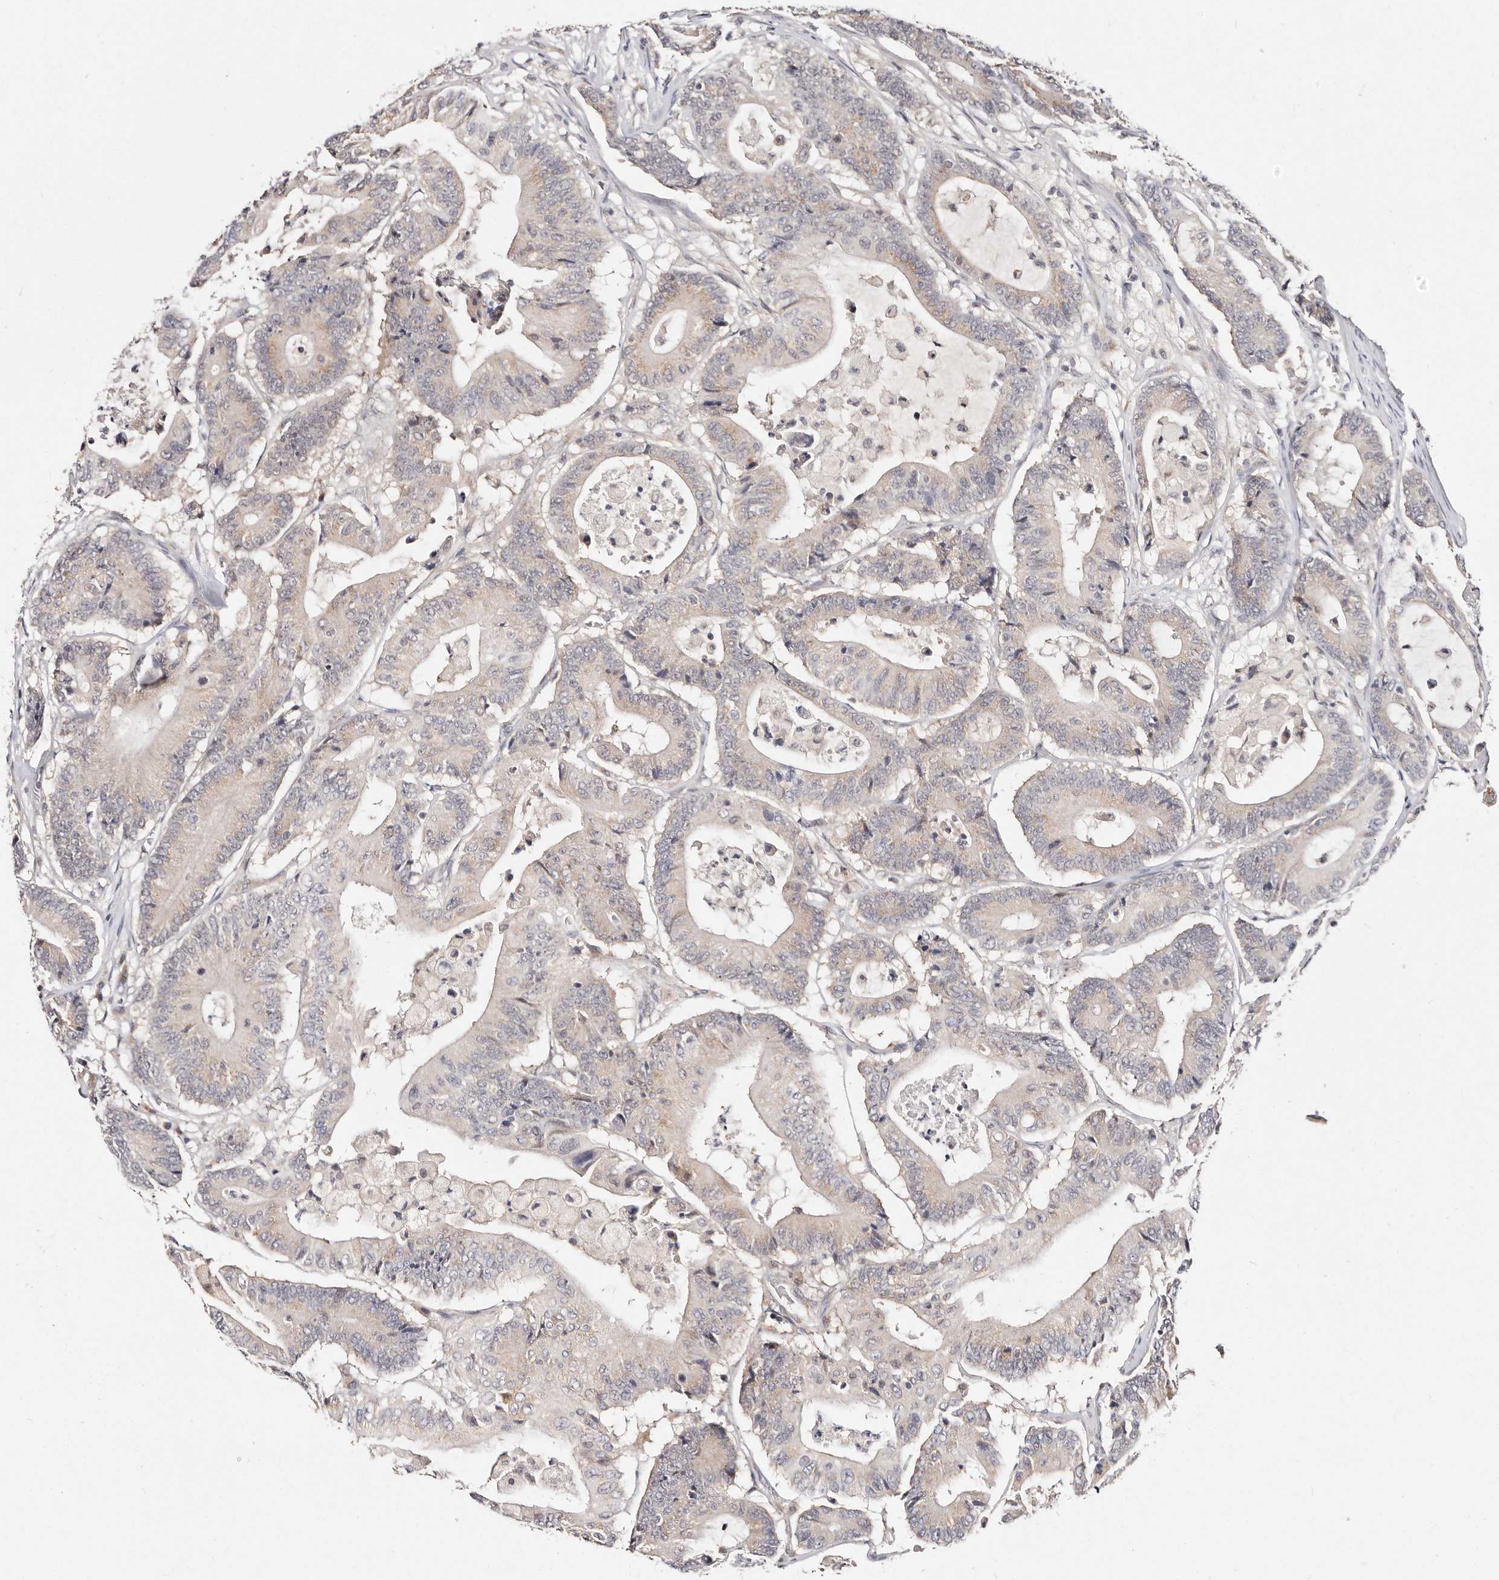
{"staining": {"intensity": "moderate", "quantity": "<25%", "location": "cytoplasmic/membranous"}, "tissue": "colorectal cancer", "cell_type": "Tumor cells", "image_type": "cancer", "snomed": [{"axis": "morphology", "description": "Adenocarcinoma, NOS"}, {"axis": "topography", "description": "Colon"}], "caption": "Human colorectal cancer stained for a protein (brown) demonstrates moderate cytoplasmic/membranous positive expression in approximately <25% of tumor cells.", "gene": "VIPAS39", "patient": {"sex": "female", "age": 84}}